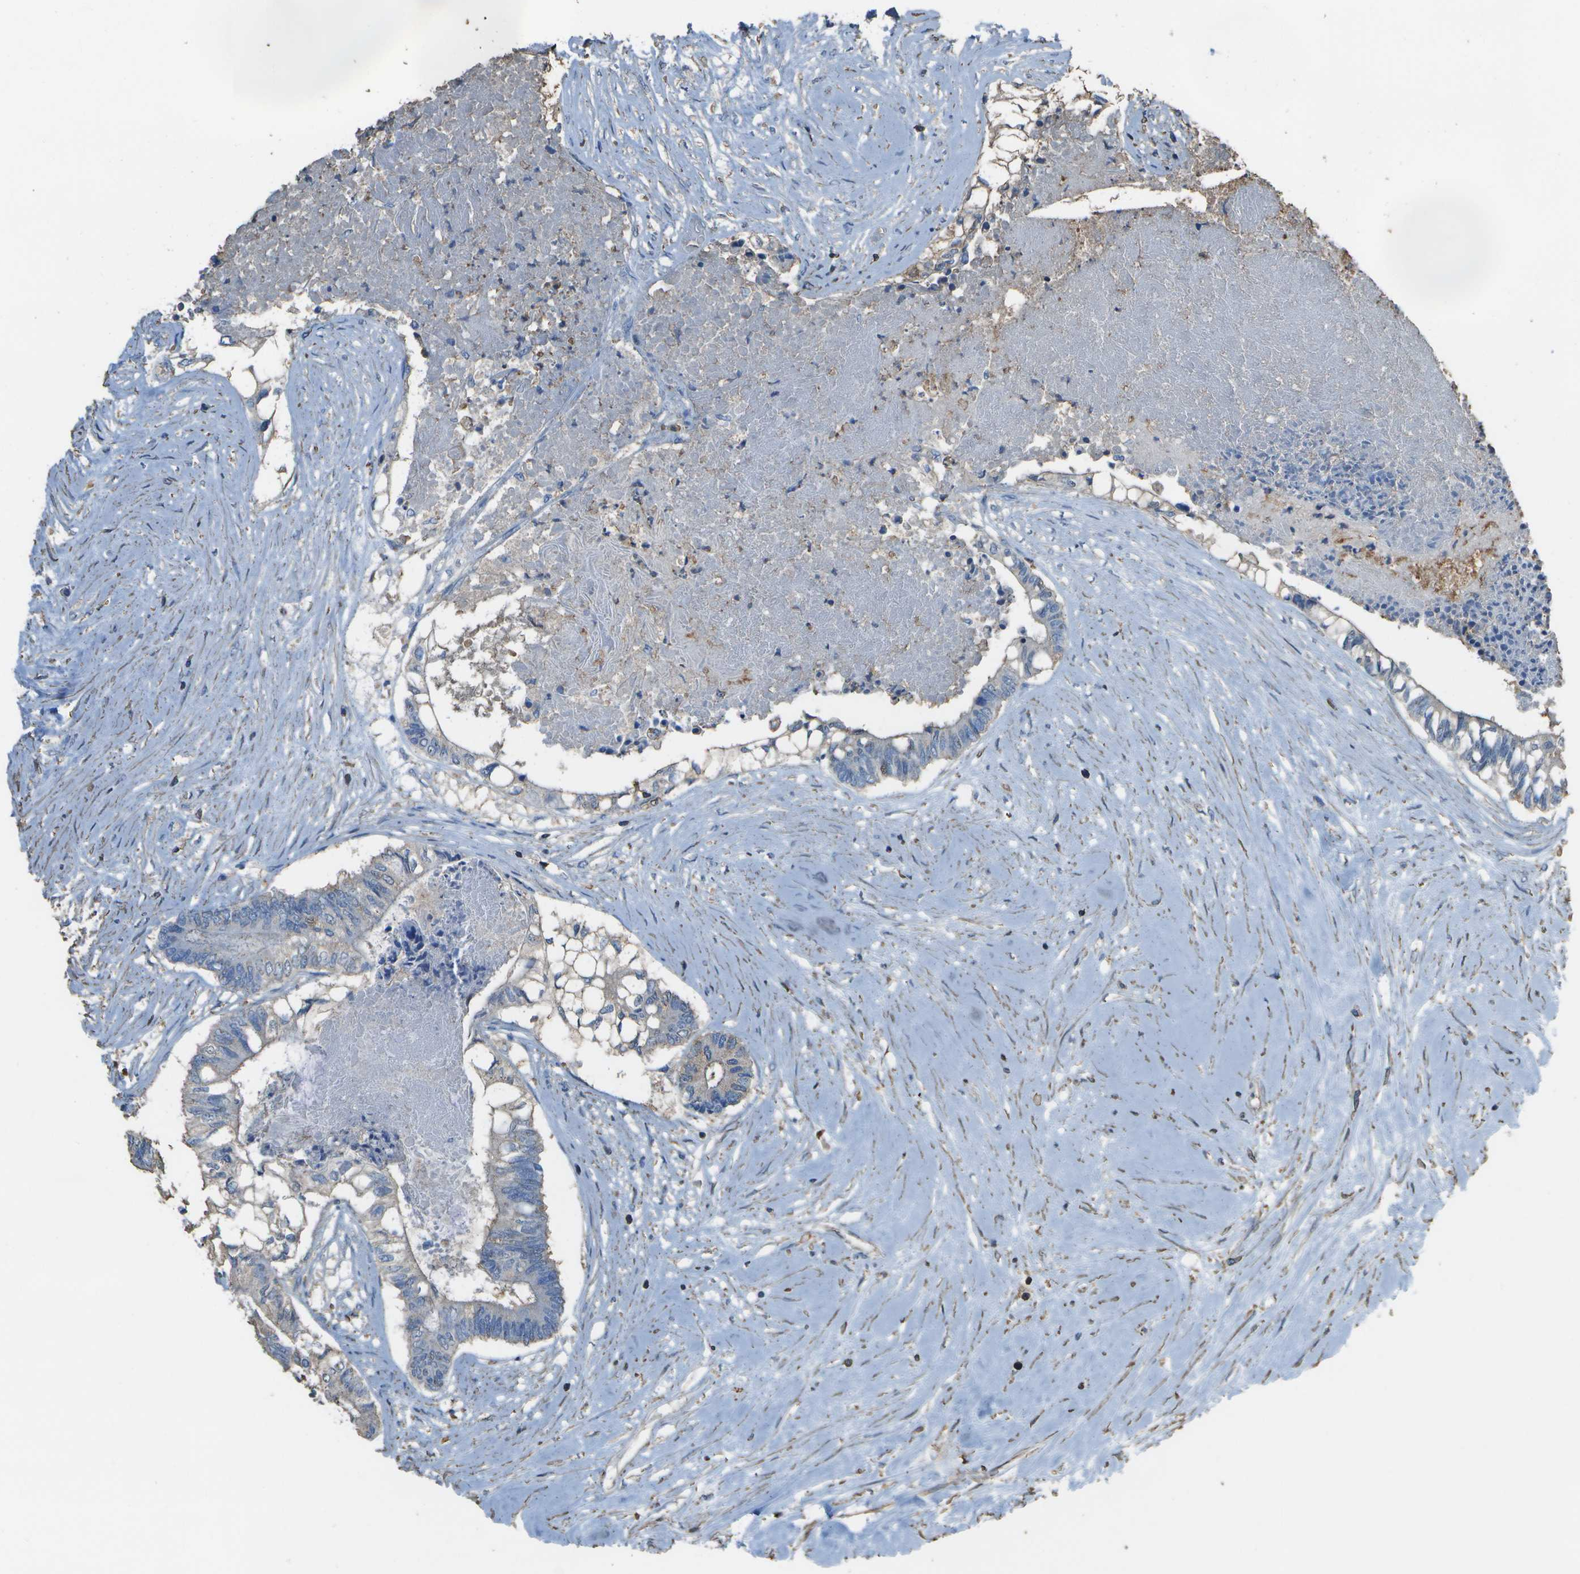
{"staining": {"intensity": "negative", "quantity": "none", "location": "none"}, "tissue": "colorectal cancer", "cell_type": "Tumor cells", "image_type": "cancer", "snomed": [{"axis": "morphology", "description": "Adenocarcinoma, NOS"}, {"axis": "topography", "description": "Rectum"}], "caption": "Immunohistochemistry photomicrograph of human colorectal adenocarcinoma stained for a protein (brown), which reveals no staining in tumor cells.", "gene": "CYP4F11", "patient": {"sex": "male", "age": 63}}